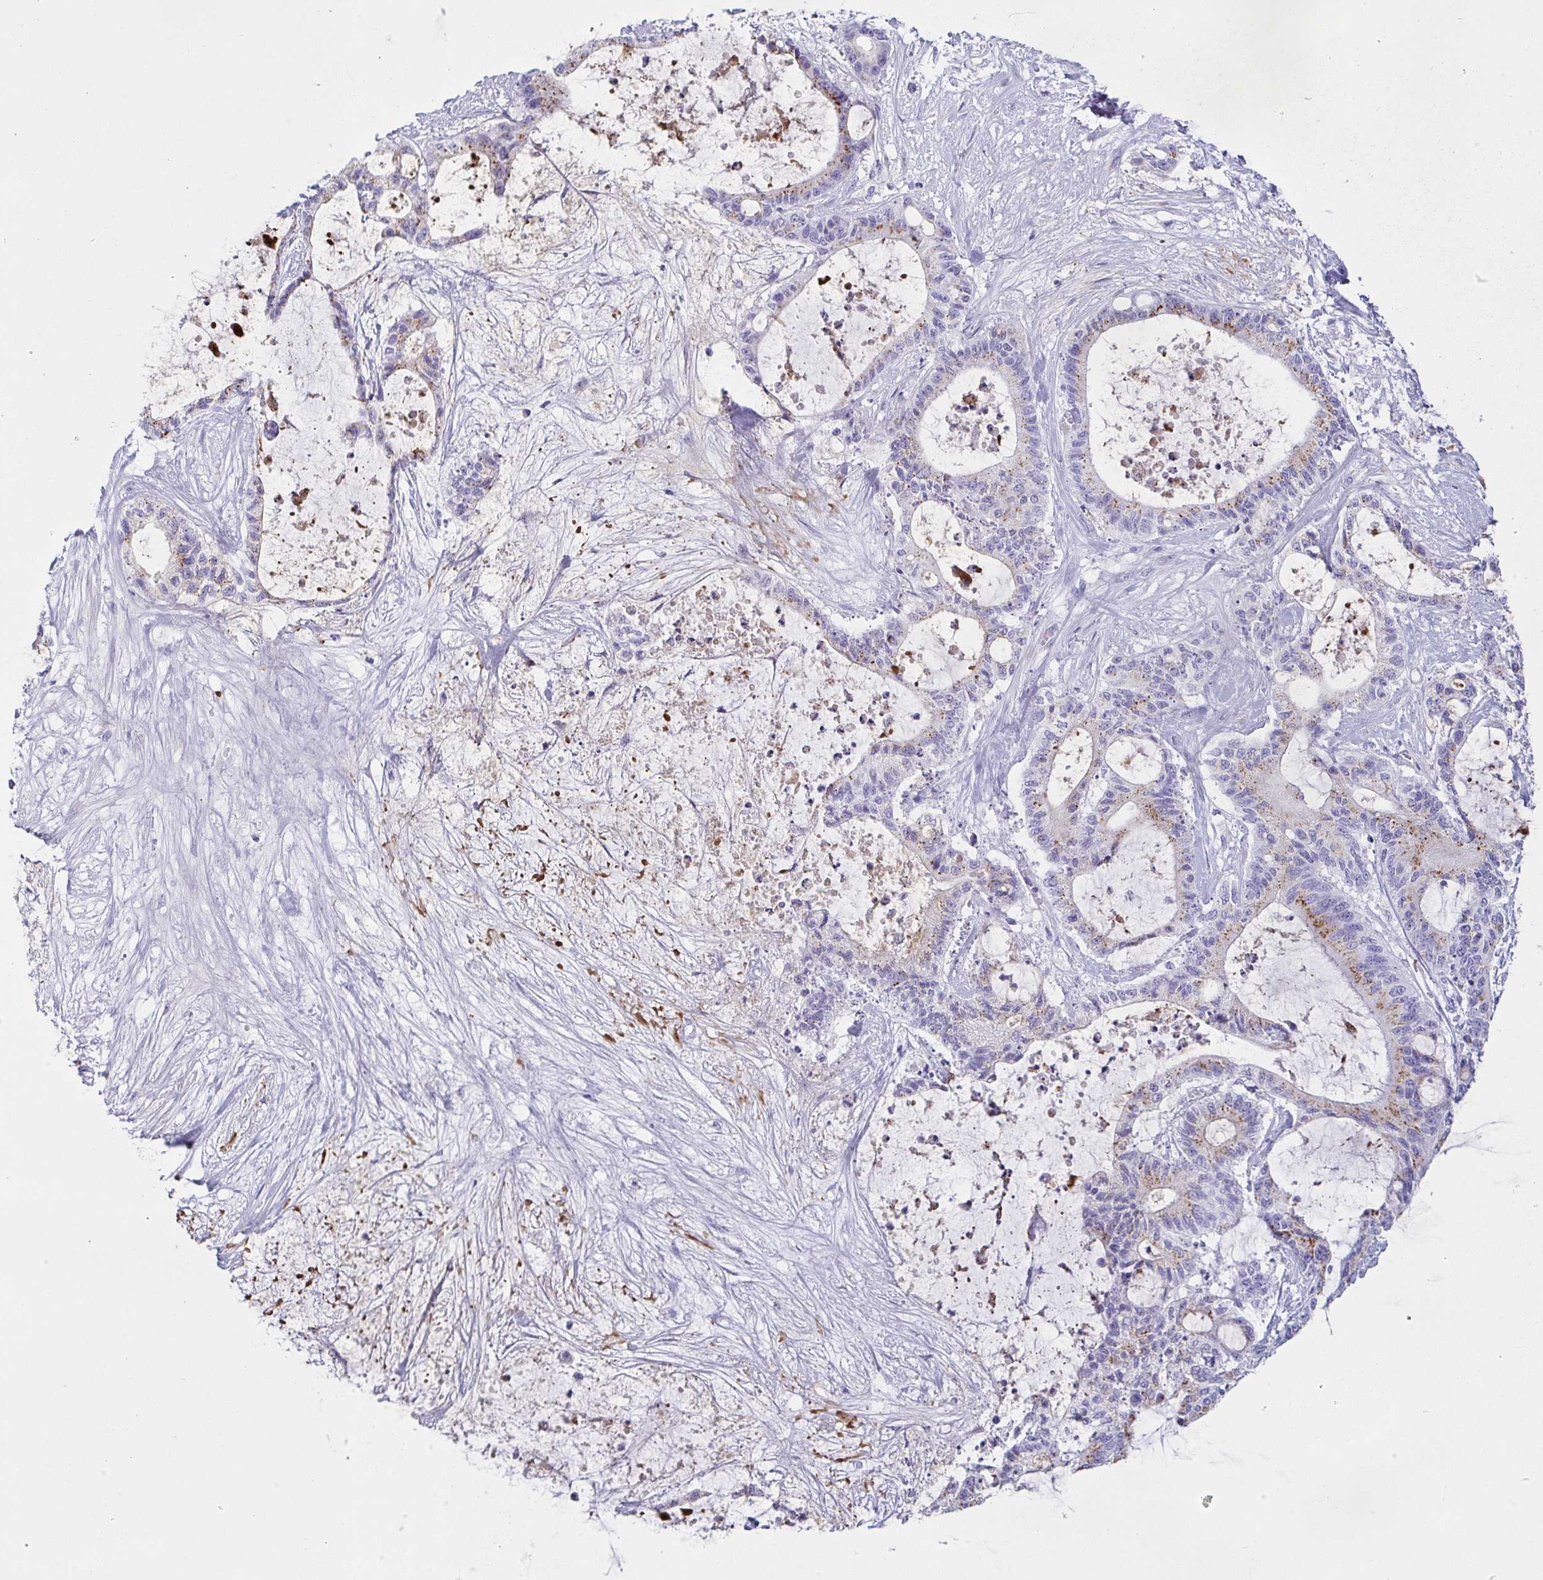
{"staining": {"intensity": "moderate", "quantity": "25%-75%", "location": "cytoplasmic/membranous"}, "tissue": "liver cancer", "cell_type": "Tumor cells", "image_type": "cancer", "snomed": [{"axis": "morphology", "description": "Normal tissue, NOS"}, {"axis": "morphology", "description": "Cholangiocarcinoma"}, {"axis": "topography", "description": "Liver"}, {"axis": "topography", "description": "Peripheral nerve tissue"}], "caption": "The photomicrograph reveals immunohistochemical staining of liver cancer (cholangiocarcinoma). There is moderate cytoplasmic/membranous expression is identified in about 25%-75% of tumor cells. Using DAB (3,3'-diaminobenzidine) (brown) and hematoxylin (blue) stains, captured at high magnification using brightfield microscopy.", "gene": "LDLRAD1", "patient": {"sex": "female", "age": 73}}